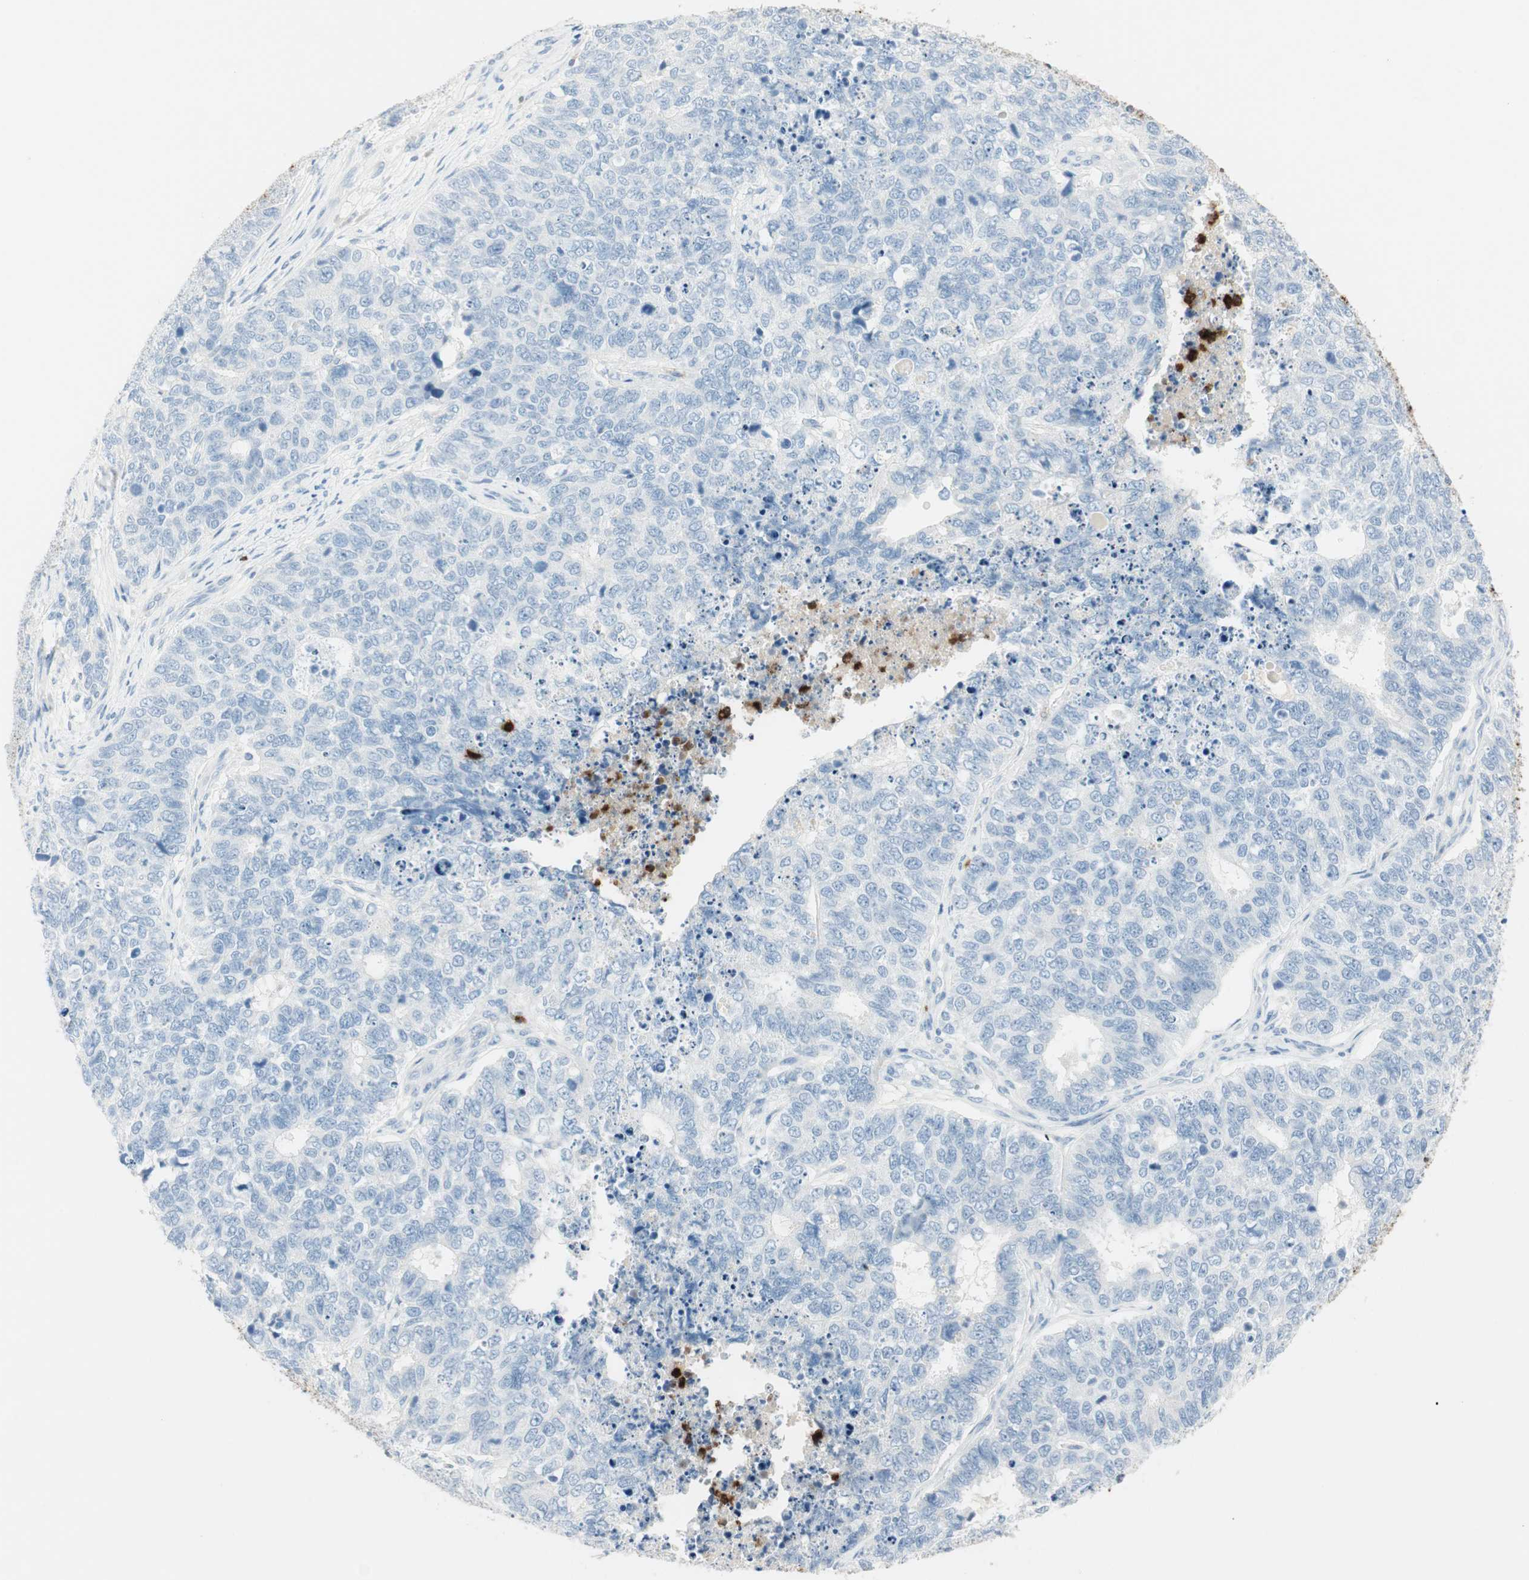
{"staining": {"intensity": "negative", "quantity": "none", "location": "none"}, "tissue": "cervical cancer", "cell_type": "Tumor cells", "image_type": "cancer", "snomed": [{"axis": "morphology", "description": "Squamous cell carcinoma, NOS"}, {"axis": "topography", "description": "Cervix"}], "caption": "Immunohistochemistry (IHC) image of neoplastic tissue: squamous cell carcinoma (cervical) stained with DAB (3,3'-diaminobenzidine) exhibits no significant protein positivity in tumor cells. (DAB (3,3'-diaminobenzidine) IHC, high magnification).", "gene": "PRTN3", "patient": {"sex": "female", "age": 63}}